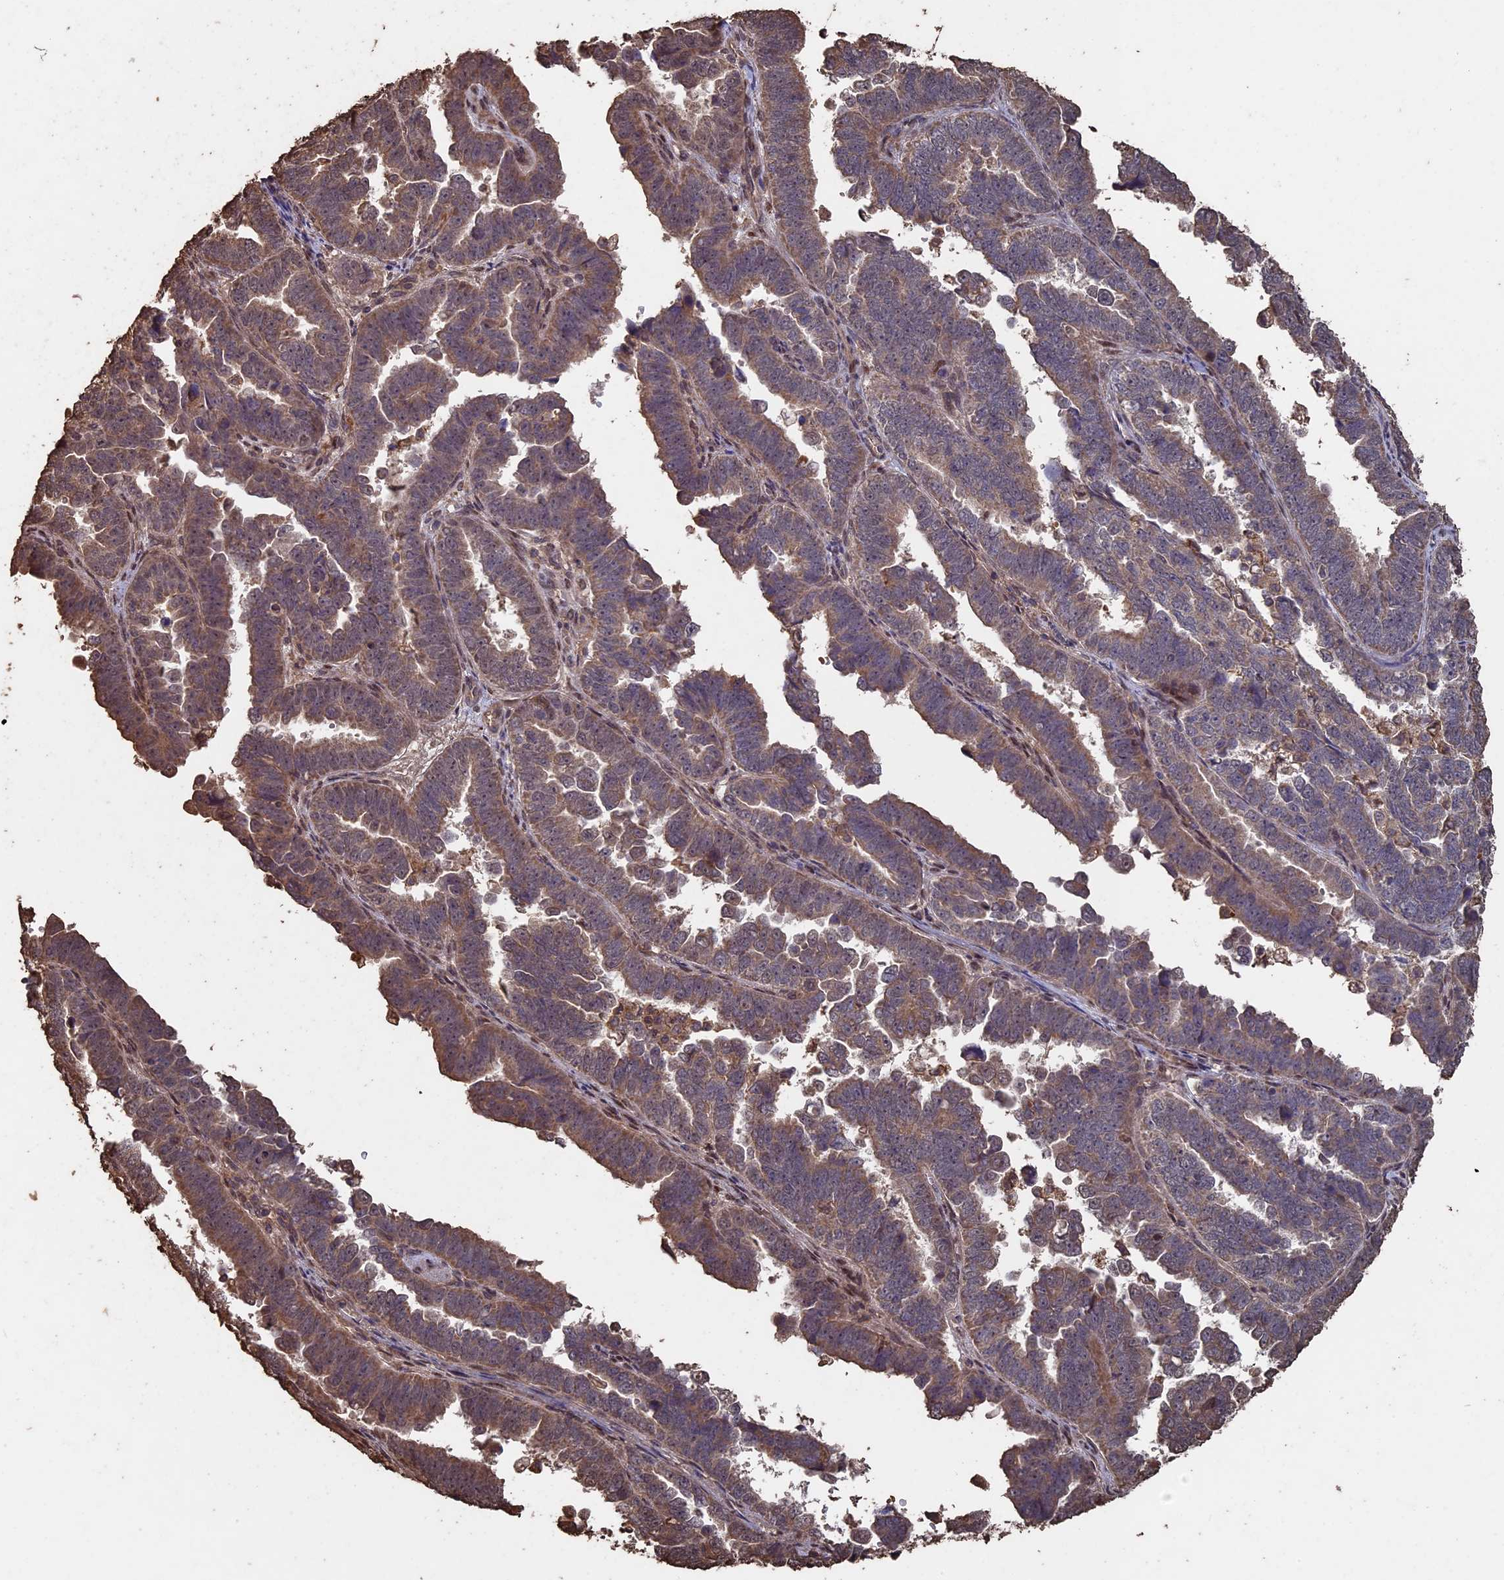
{"staining": {"intensity": "moderate", "quantity": ">75%", "location": "cytoplasmic/membranous"}, "tissue": "endometrial cancer", "cell_type": "Tumor cells", "image_type": "cancer", "snomed": [{"axis": "morphology", "description": "Adenocarcinoma, NOS"}, {"axis": "topography", "description": "Endometrium"}], "caption": "This micrograph displays IHC staining of human endometrial cancer, with medium moderate cytoplasmic/membranous staining in approximately >75% of tumor cells.", "gene": "HUNK", "patient": {"sex": "female", "age": 75}}